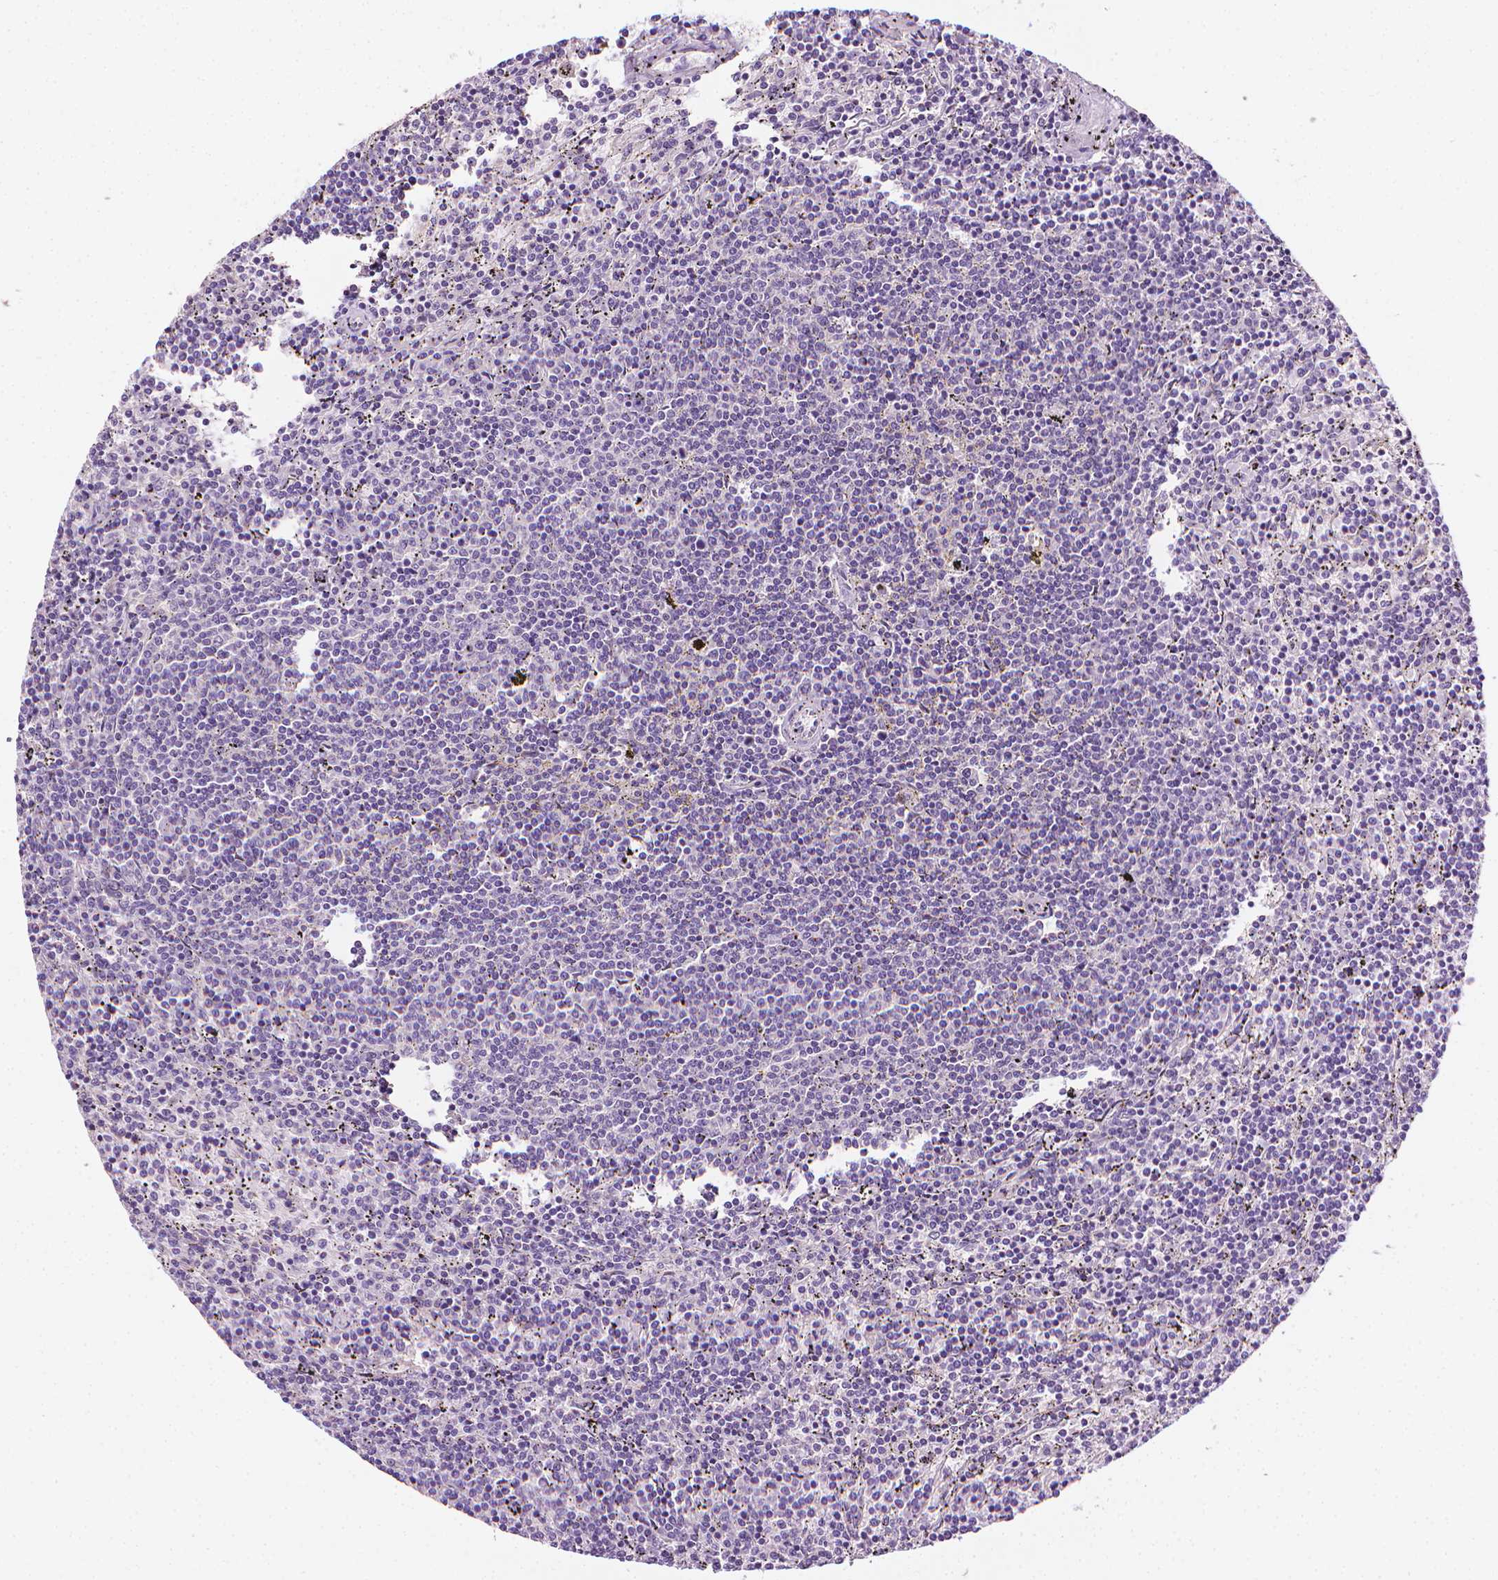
{"staining": {"intensity": "negative", "quantity": "none", "location": "none"}, "tissue": "lymphoma", "cell_type": "Tumor cells", "image_type": "cancer", "snomed": [{"axis": "morphology", "description": "Malignant lymphoma, non-Hodgkin's type, Low grade"}, {"axis": "topography", "description": "Spleen"}], "caption": "IHC histopathology image of low-grade malignant lymphoma, non-Hodgkin's type stained for a protein (brown), which demonstrates no staining in tumor cells.", "gene": "MCOLN3", "patient": {"sex": "female", "age": 50}}